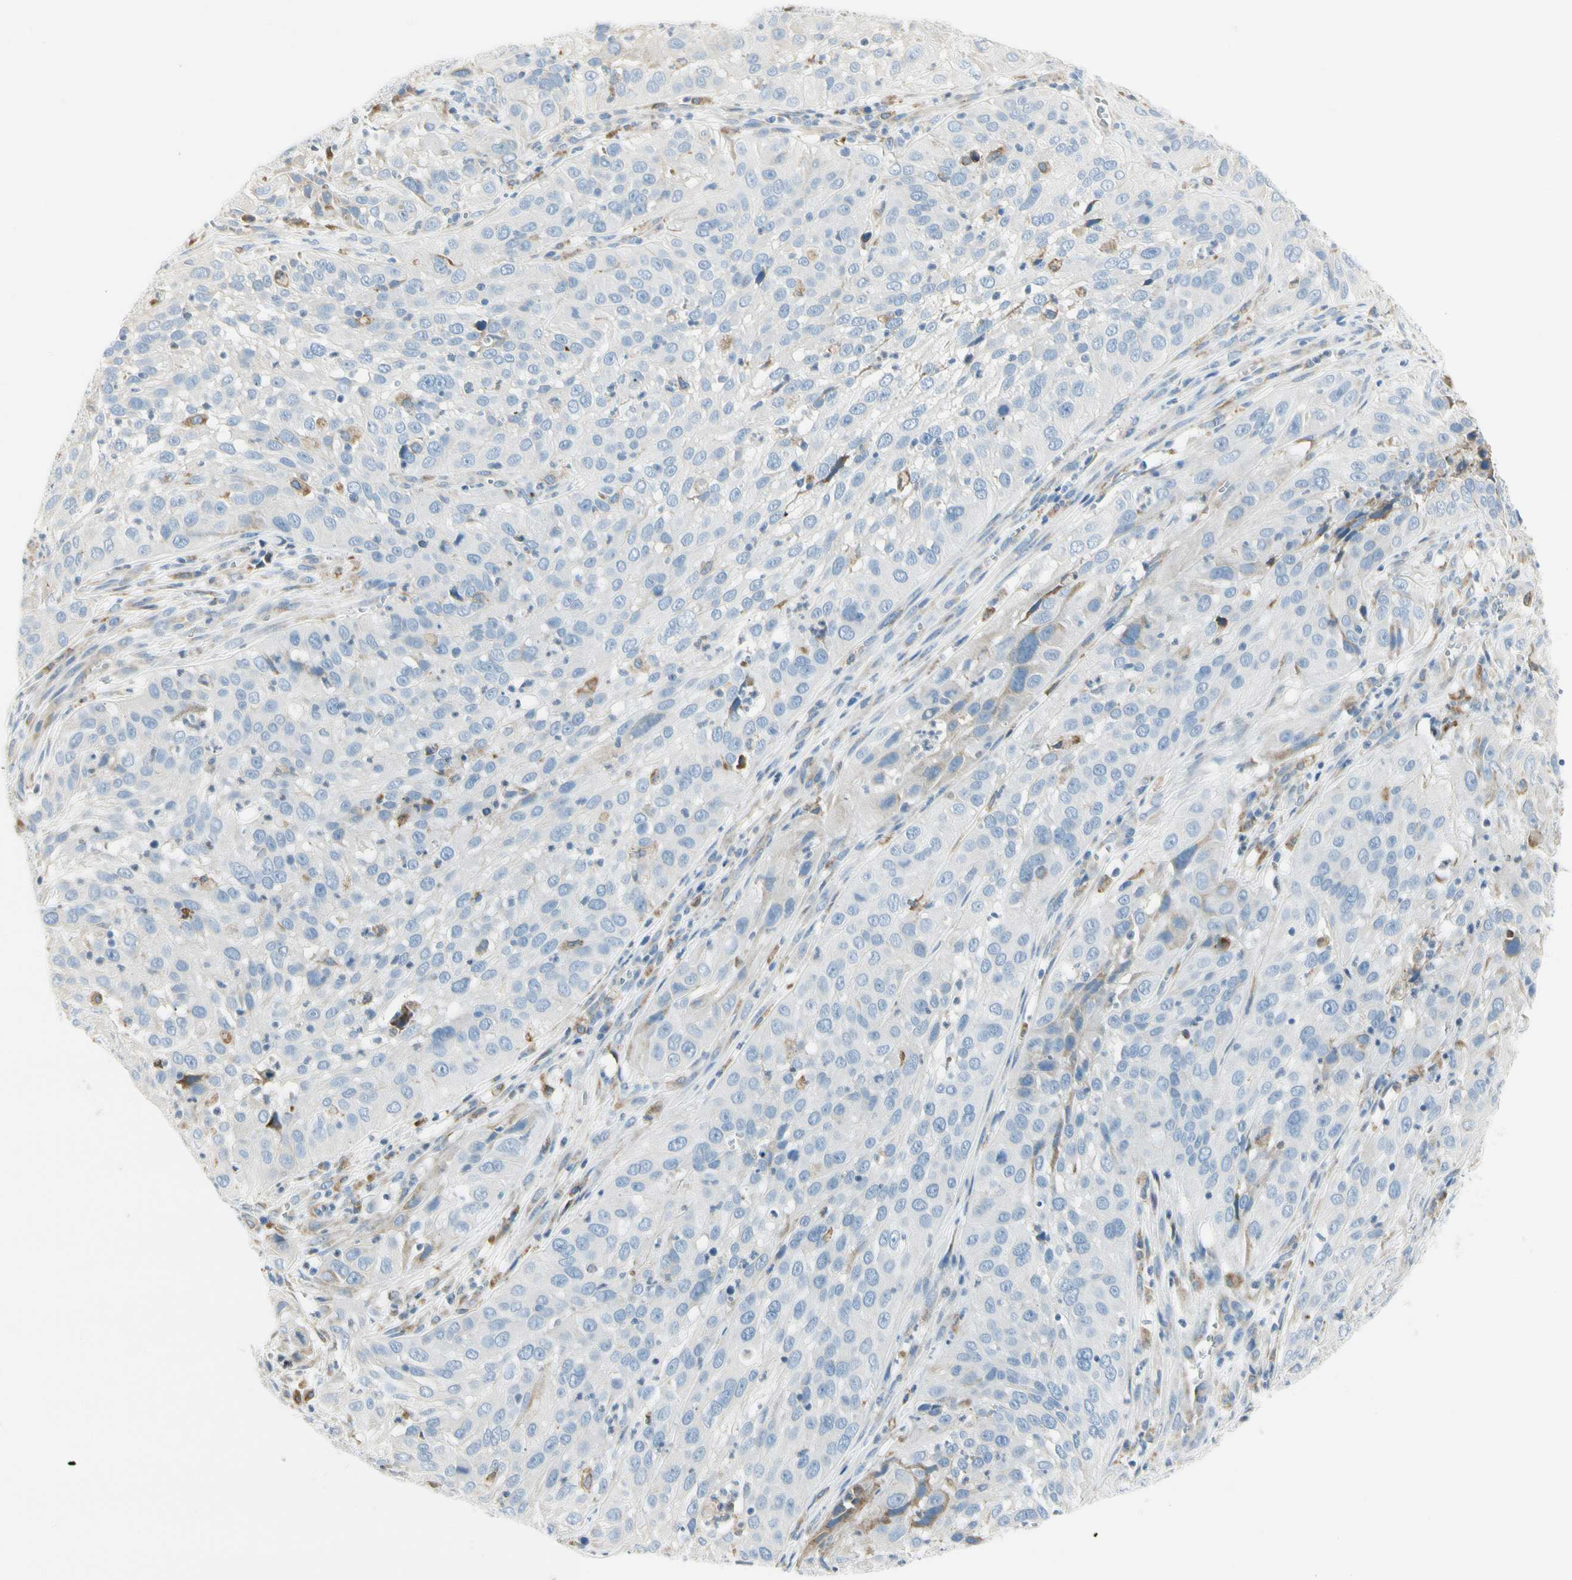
{"staining": {"intensity": "negative", "quantity": "none", "location": "none"}, "tissue": "cervical cancer", "cell_type": "Tumor cells", "image_type": "cancer", "snomed": [{"axis": "morphology", "description": "Squamous cell carcinoma, NOS"}, {"axis": "topography", "description": "Cervix"}], "caption": "Immunohistochemistry (IHC) image of neoplastic tissue: cervical cancer stained with DAB (3,3'-diaminobenzidine) displays no significant protein positivity in tumor cells.", "gene": "TNFSF11", "patient": {"sex": "female", "age": 32}}